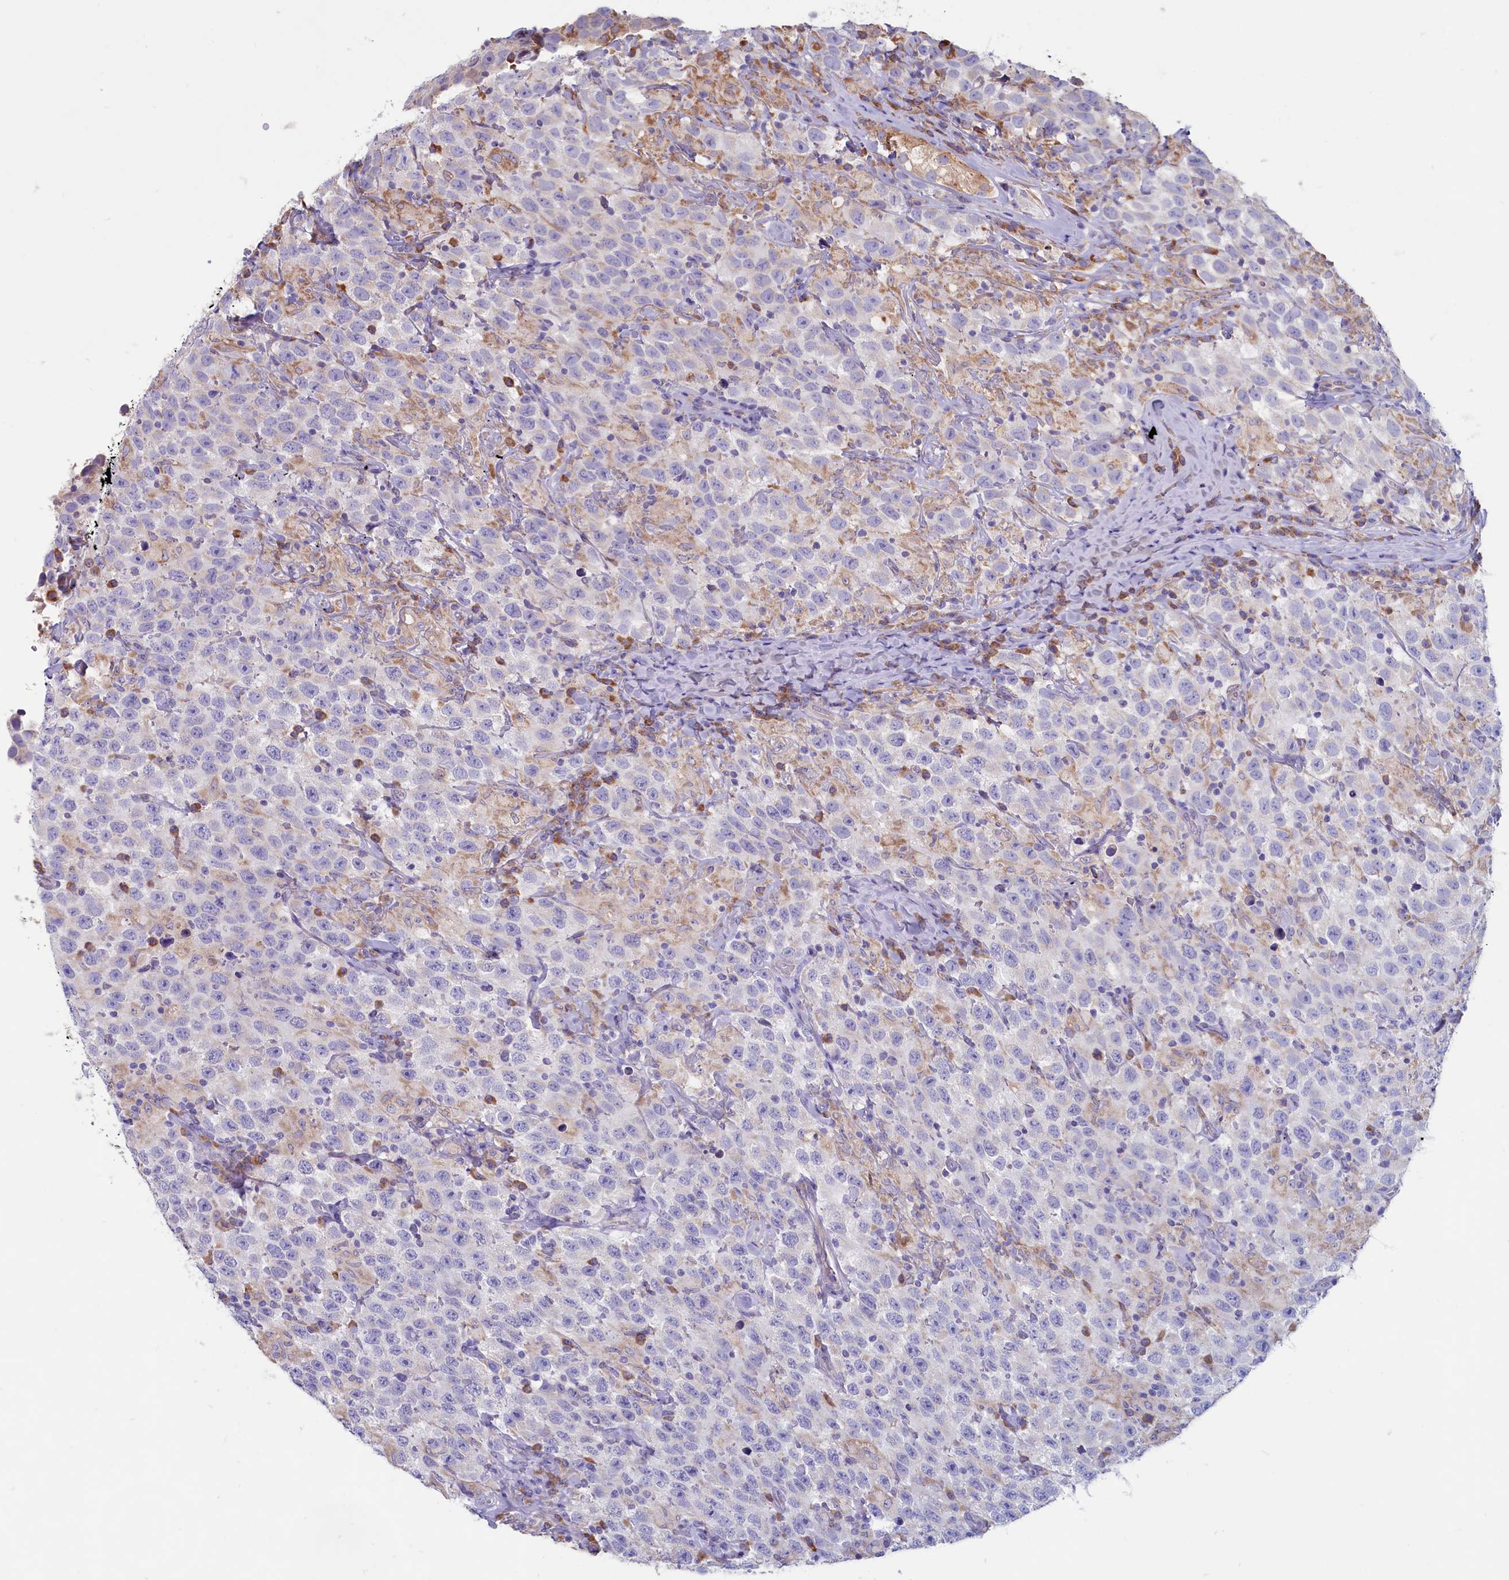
{"staining": {"intensity": "negative", "quantity": "none", "location": "none"}, "tissue": "testis cancer", "cell_type": "Tumor cells", "image_type": "cancer", "snomed": [{"axis": "morphology", "description": "Seminoma, NOS"}, {"axis": "topography", "description": "Testis"}], "caption": "Photomicrograph shows no significant protein staining in tumor cells of testis cancer. (Stains: DAB immunohistochemistry (IHC) with hematoxylin counter stain, Microscopy: brightfield microscopy at high magnification).", "gene": "TBC1D19", "patient": {"sex": "male", "age": 41}}